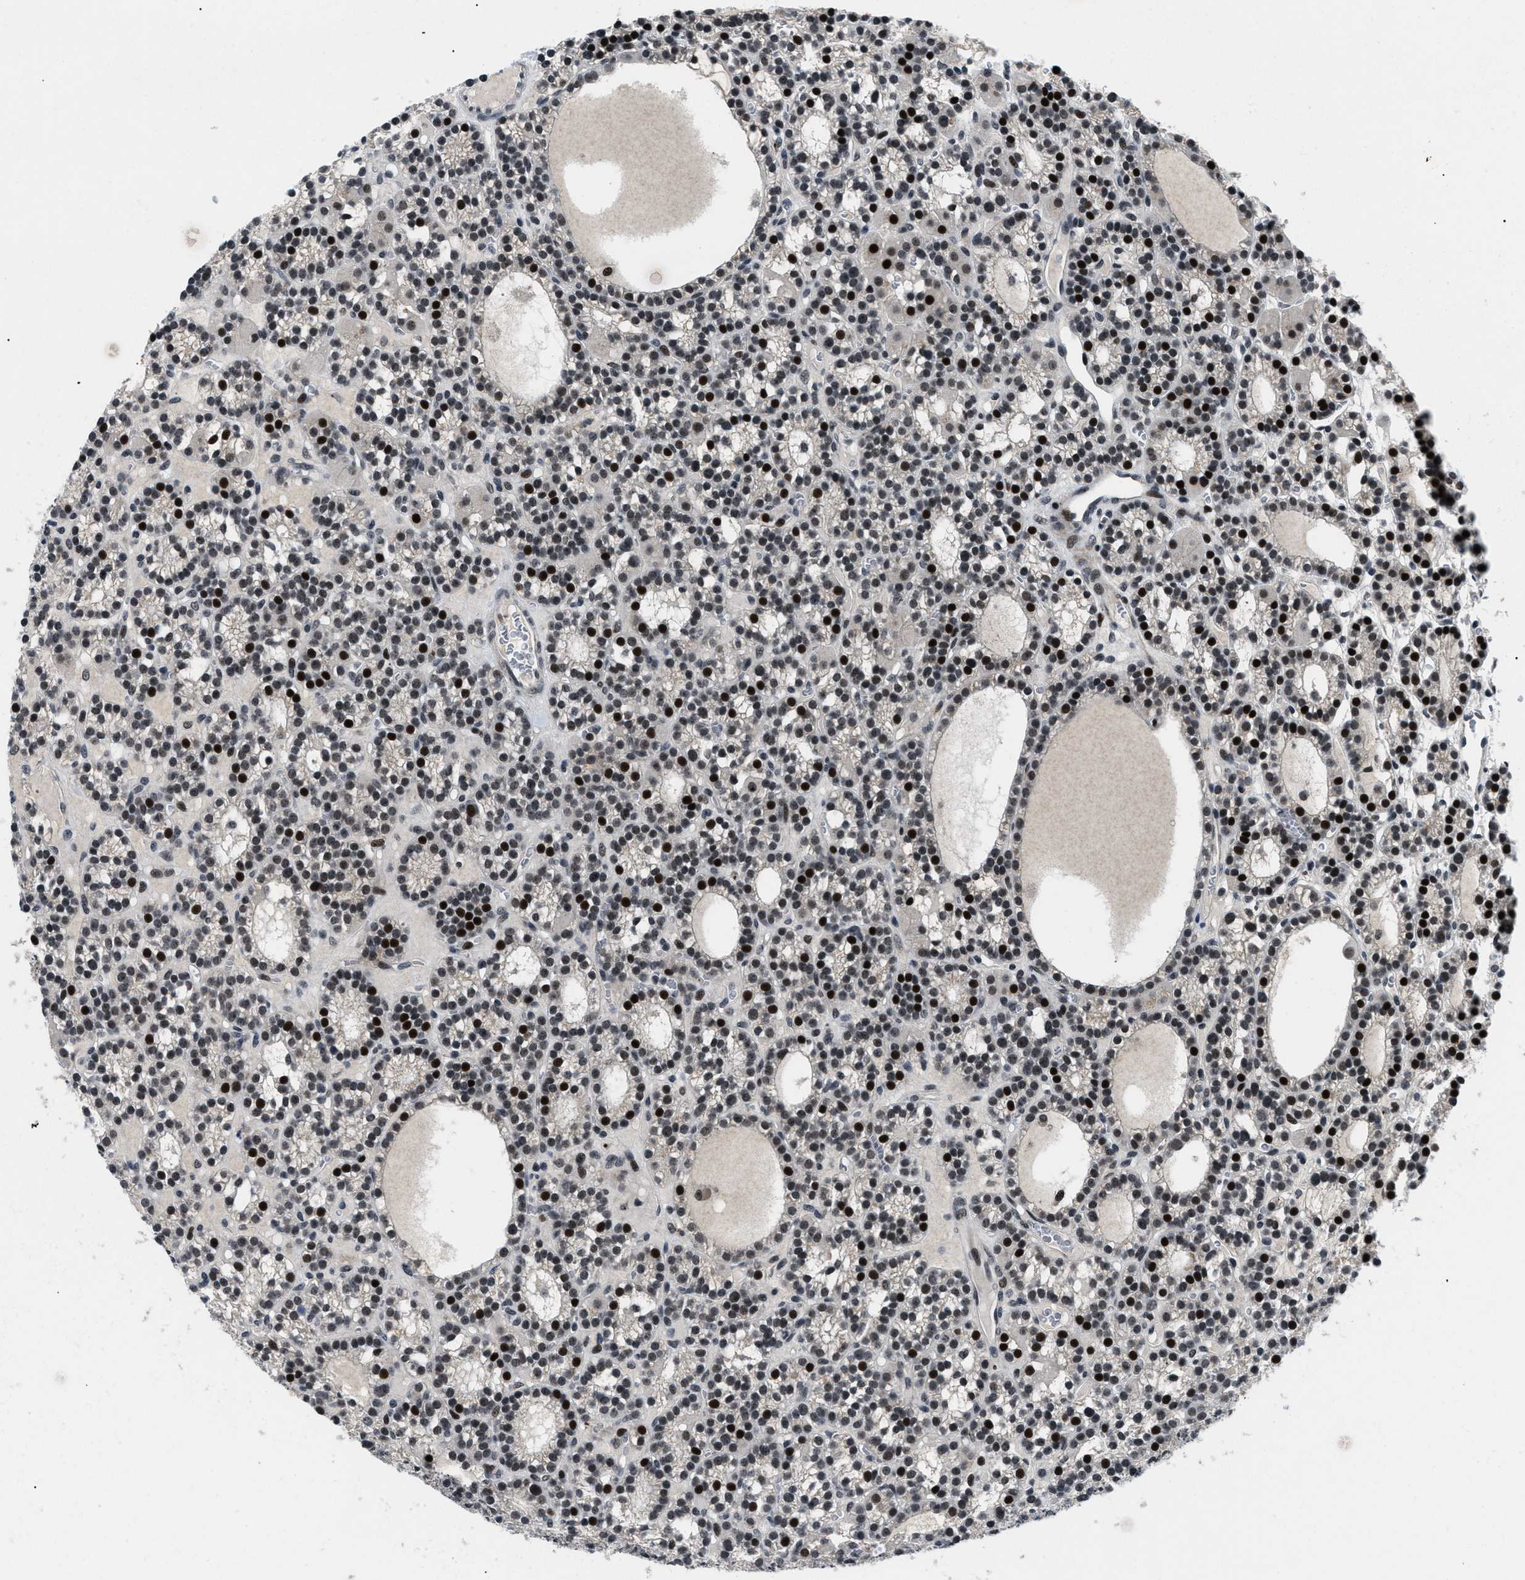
{"staining": {"intensity": "strong", "quantity": ">75%", "location": "nuclear"}, "tissue": "parathyroid gland", "cell_type": "Glandular cells", "image_type": "normal", "snomed": [{"axis": "morphology", "description": "Normal tissue, NOS"}, {"axis": "morphology", "description": "Adenoma, NOS"}, {"axis": "topography", "description": "Parathyroid gland"}], "caption": "DAB (3,3'-diaminobenzidine) immunohistochemical staining of unremarkable parathyroid gland shows strong nuclear protein staining in approximately >75% of glandular cells. The staining is performed using DAB (3,3'-diaminobenzidine) brown chromogen to label protein expression. The nuclei are counter-stained blue using hematoxylin.", "gene": "SMARCB1", "patient": {"sex": "female", "age": 58}}